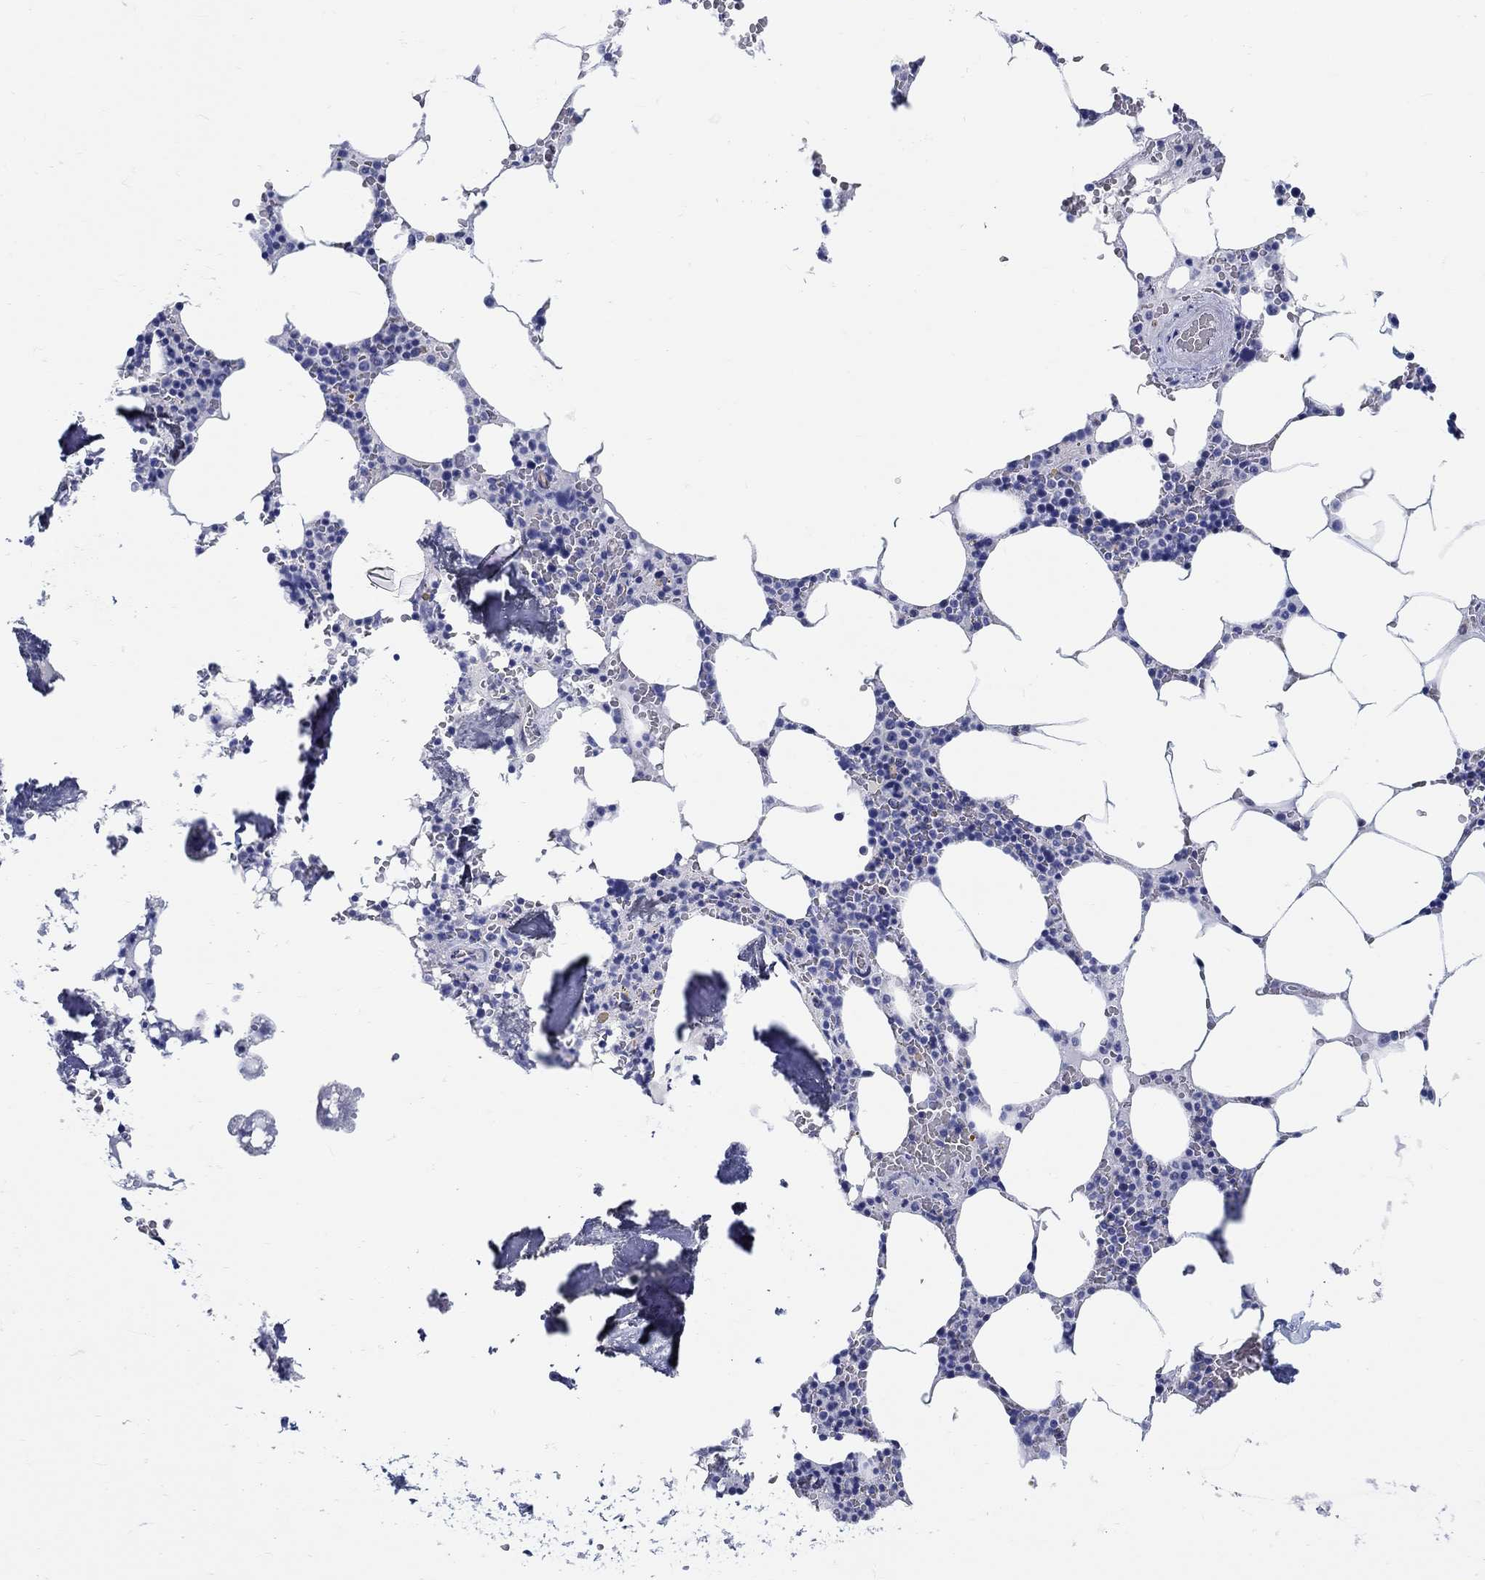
{"staining": {"intensity": "negative", "quantity": "none", "location": "none"}, "tissue": "bone marrow", "cell_type": "Hematopoietic cells", "image_type": "normal", "snomed": [{"axis": "morphology", "description": "Normal tissue, NOS"}, {"axis": "topography", "description": "Bone marrow"}], "caption": "Hematopoietic cells are negative for brown protein staining in unremarkable bone marrow. The staining is performed using DAB brown chromogen with nuclei counter-stained in using hematoxylin.", "gene": "RD3L", "patient": {"sex": "female", "age": 64}}